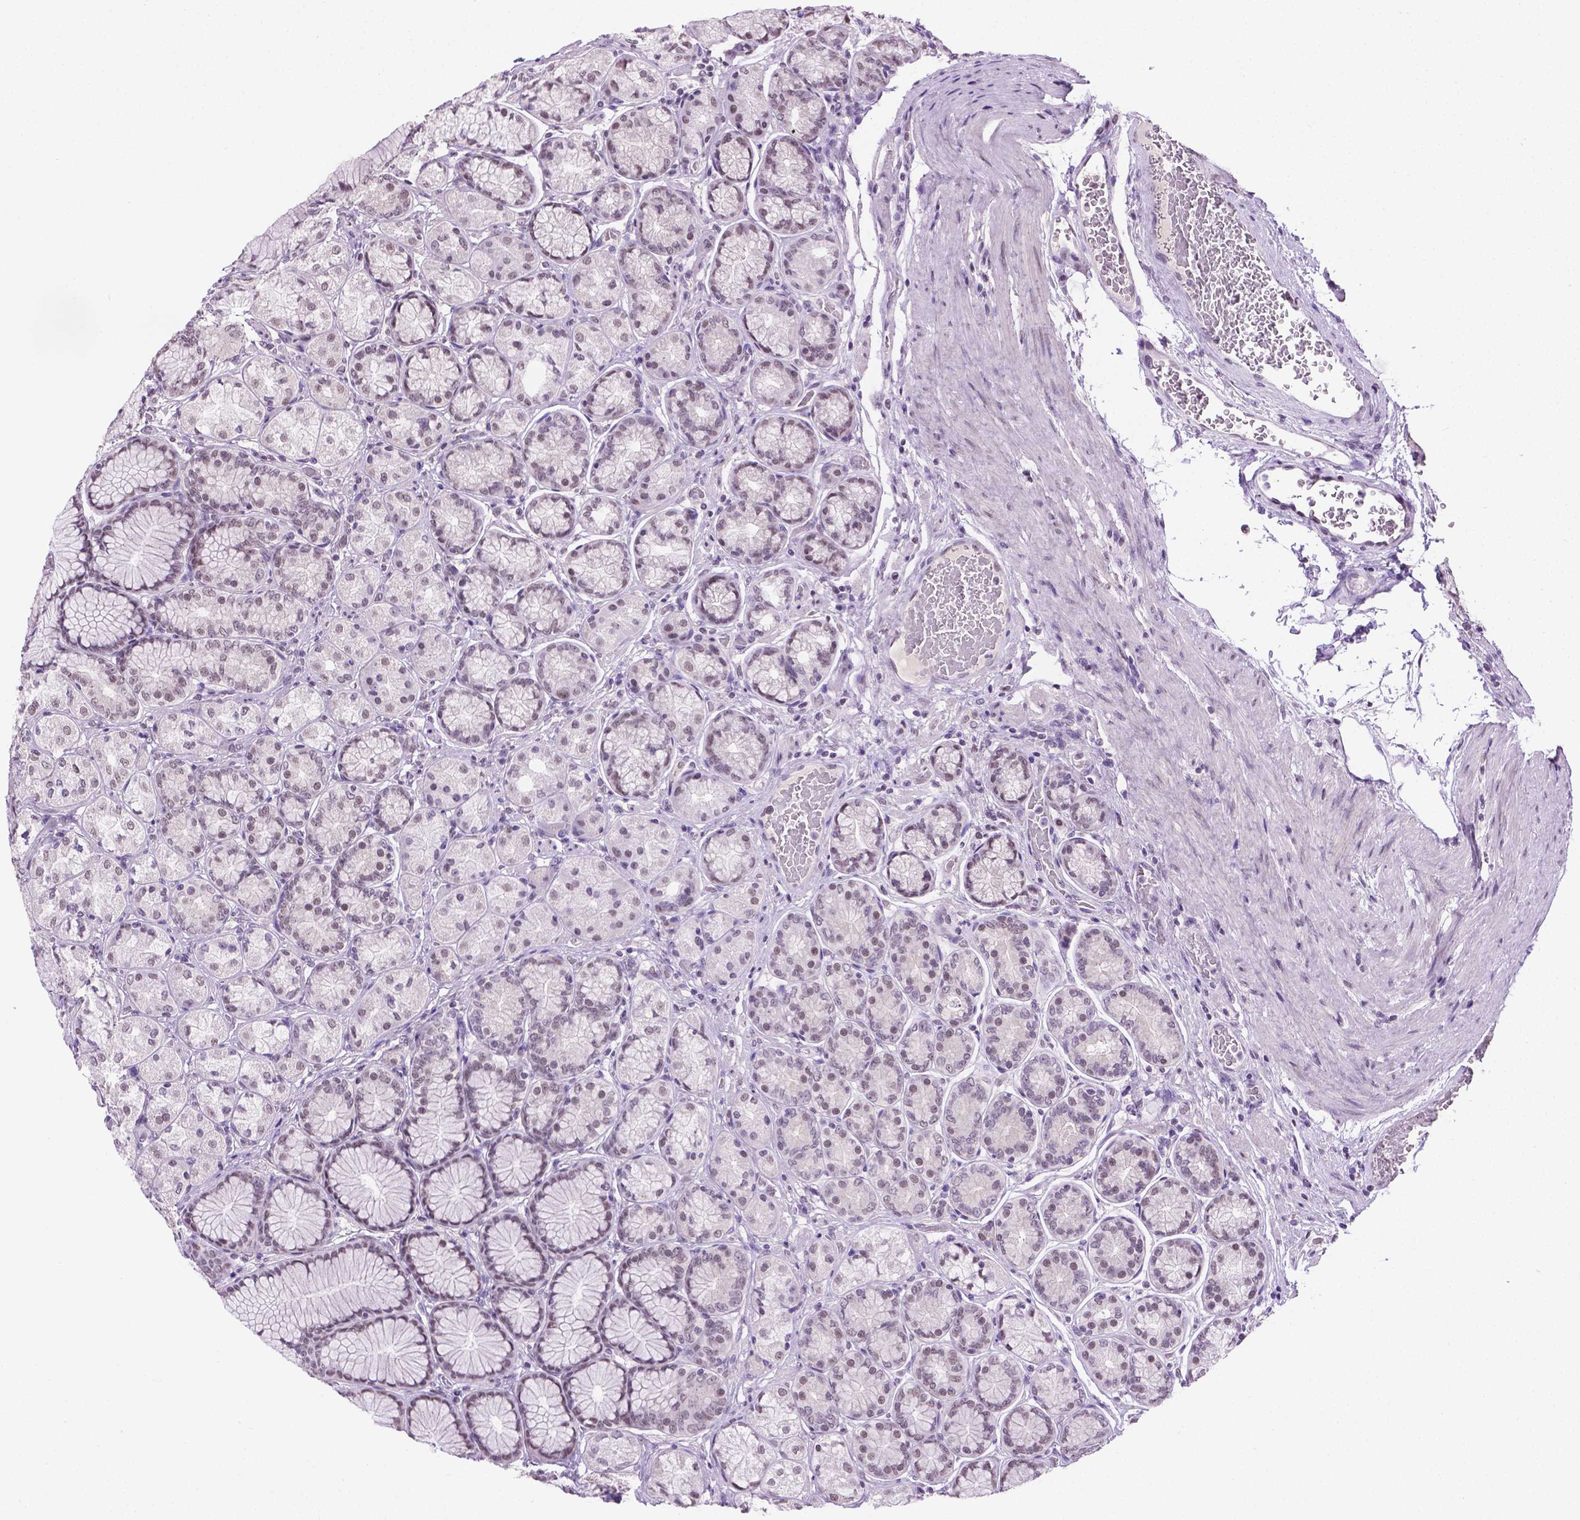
{"staining": {"intensity": "weak", "quantity": "25%-75%", "location": "nuclear"}, "tissue": "stomach", "cell_type": "Glandular cells", "image_type": "normal", "snomed": [{"axis": "morphology", "description": "Normal tissue, NOS"}, {"axis": "morphology", "description": "Adenocarcinoma, NOS"}, {"axis": "morphology", "description": "Adenocarcinoma, High grade"}, {"axis": "topography", "description": "Stomach, upper"}, {"axis": "topography", "description": "Stomach"}], "caption": "The immunohistochemical stain shows weak nuclear staining in glandular cells of benign stomach.", "gene": "ABI2", "patient": {"sex": "female", "age": 65}}